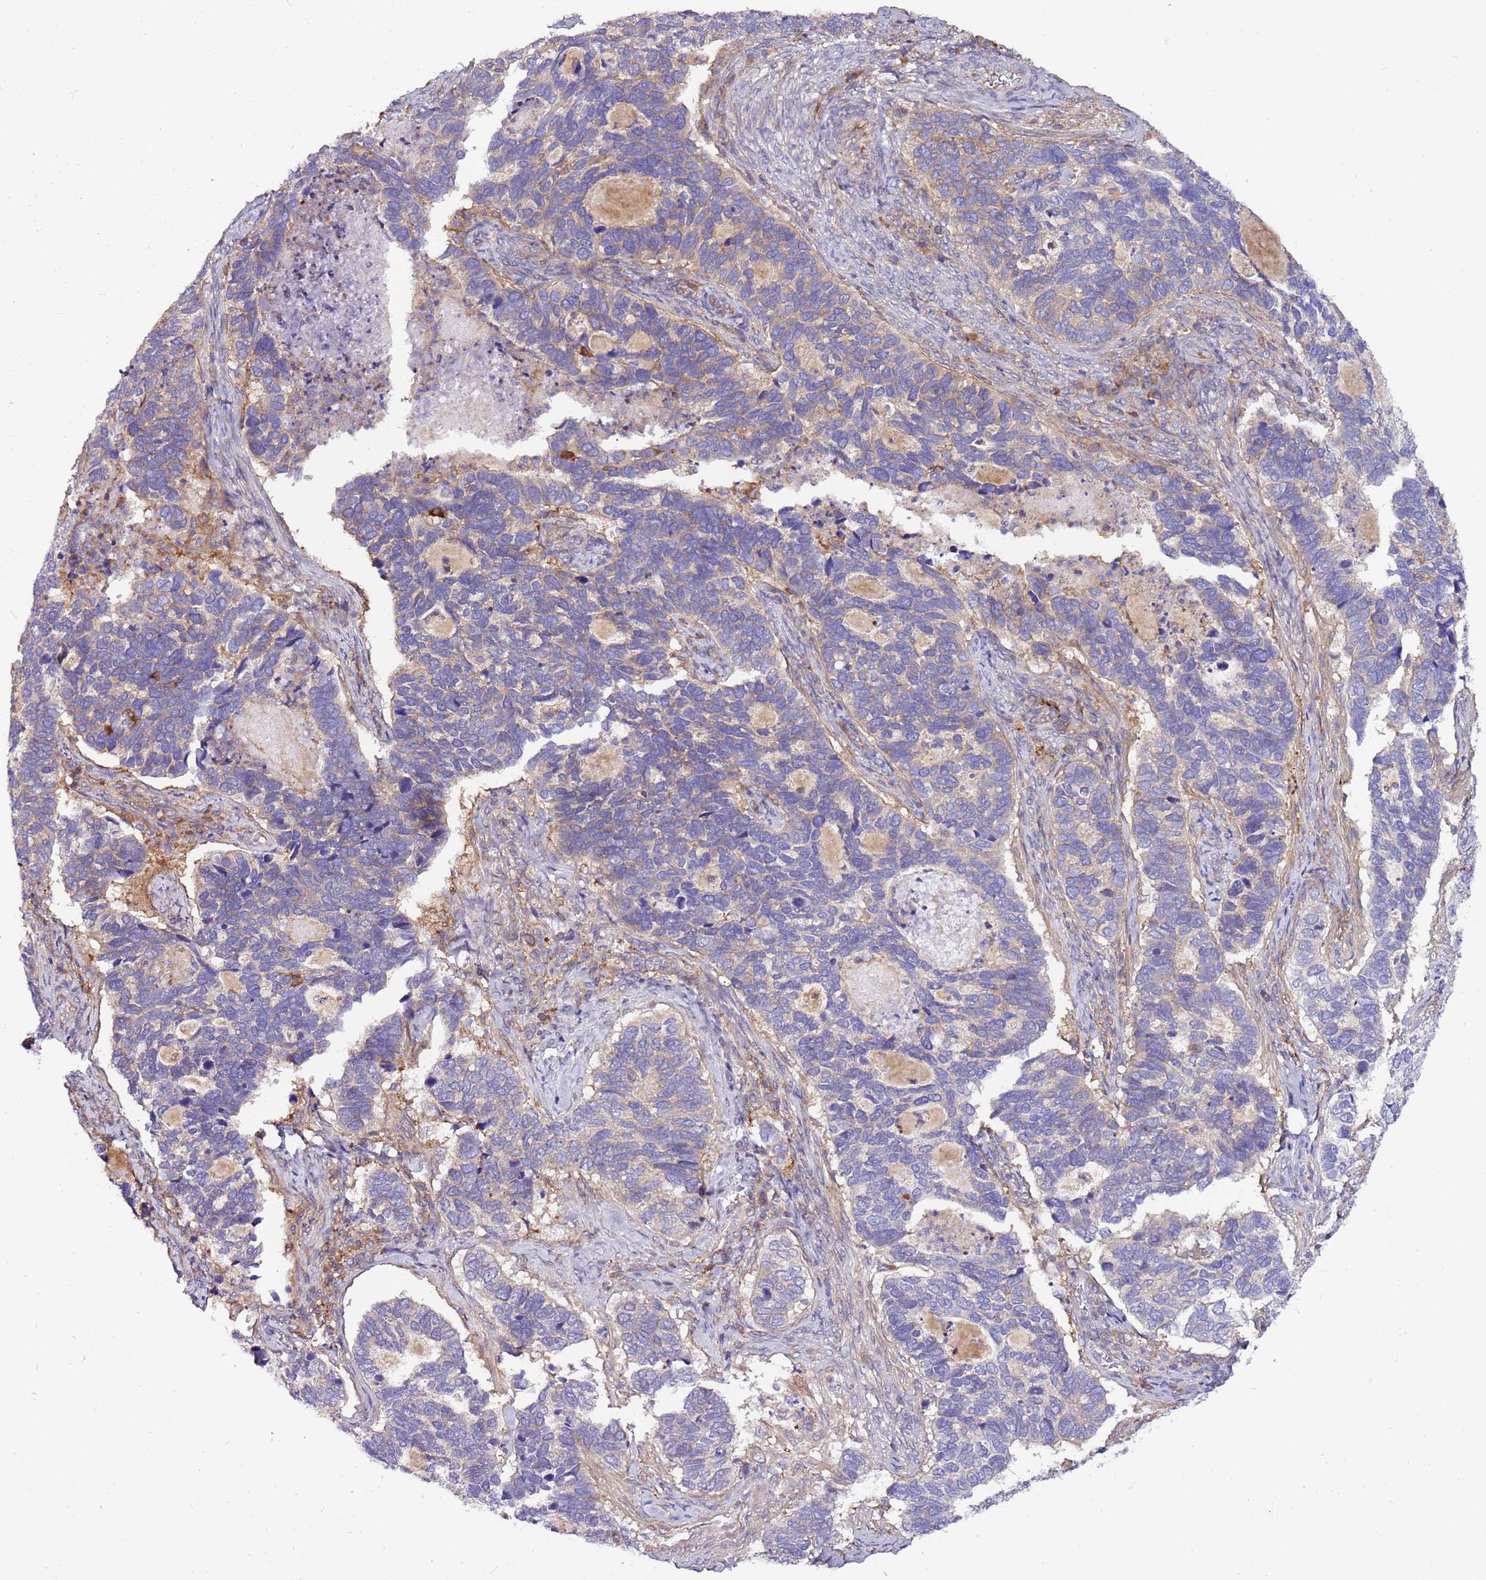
{"staining": {"intensity": "negative", "quantity": "none", "location": "none"}, "tissue": "cervical cancer", "cell_type": "Tumor cells", "image_type": "cancer", "snomed": [{"axis": "morphology", "description": "Squamous cell carcinoma, NOS"}, {"axis": "topography", "description": "Cervix"}], "caption": "High power microscopy histopathology image of an IHC photomicrograph of cervical cancer, revealing no significant staining in tumor cells. (Stains: DAB IHC with hematoxylin counter stain, Microscopy: brightfield microscopy at high magnification).", "gene": "ATXN2L", "patient": {"sex": "female", "age": 38}}